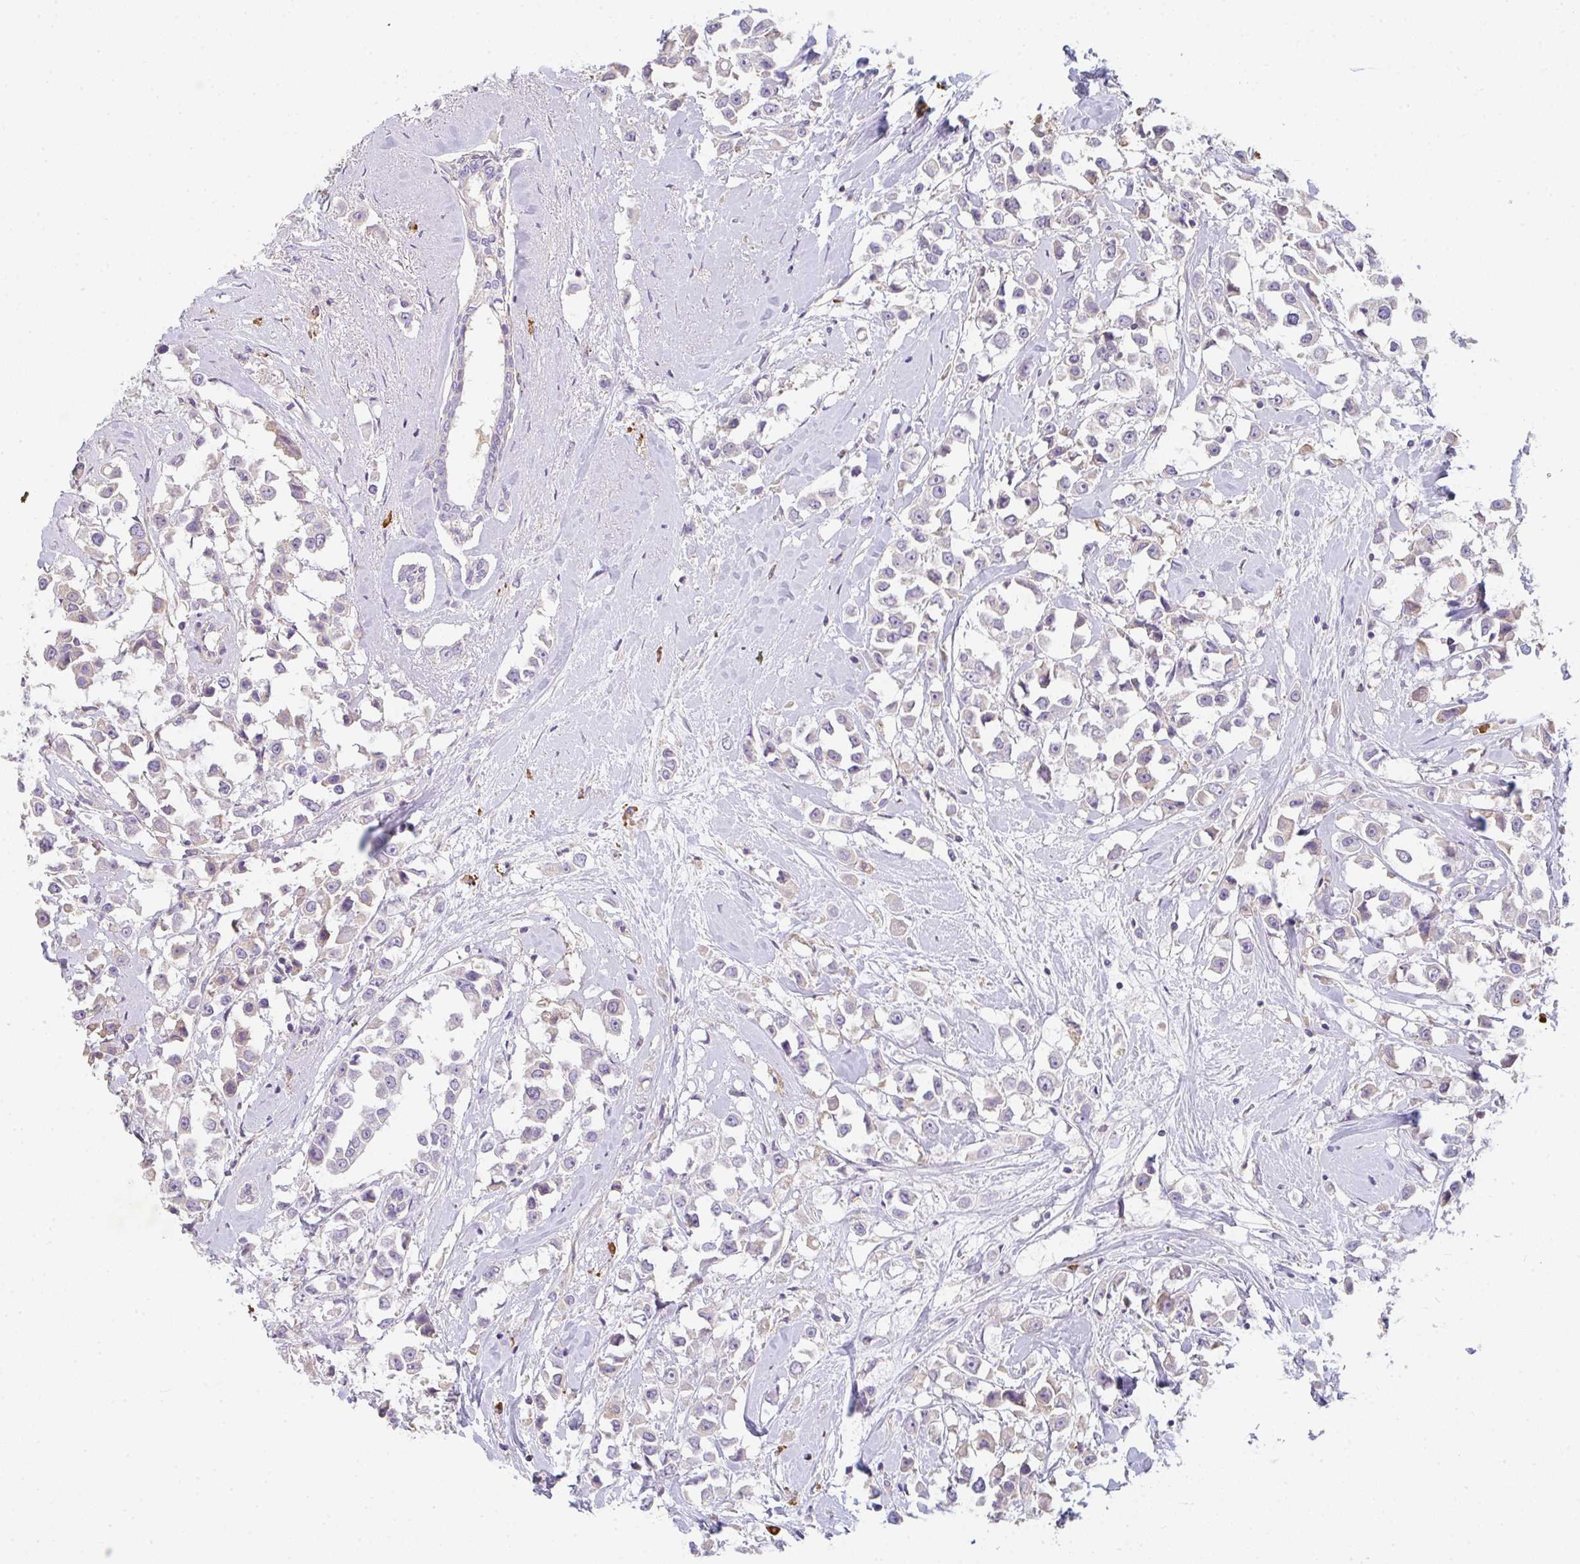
{"staining": {"intensity": "weak", "quantity": "<25%", "location": "cytoplasmic/membranous"}, "tissue": "breast cancer", "cell_type": "Tumor cells", "image_type": "cancer", "snomed": [{"axis": "morphology", "description": "Duct carcinoma"}, {"axis": "topography", "description": "Breast"}], "caption": "Infiltrating ductal carcinoma (breast) was stained to show a protein in brown. There is no significant expression in tumor cells.", "gene": "ZNF215", "patient": {"sex": "female", "age": 61}}